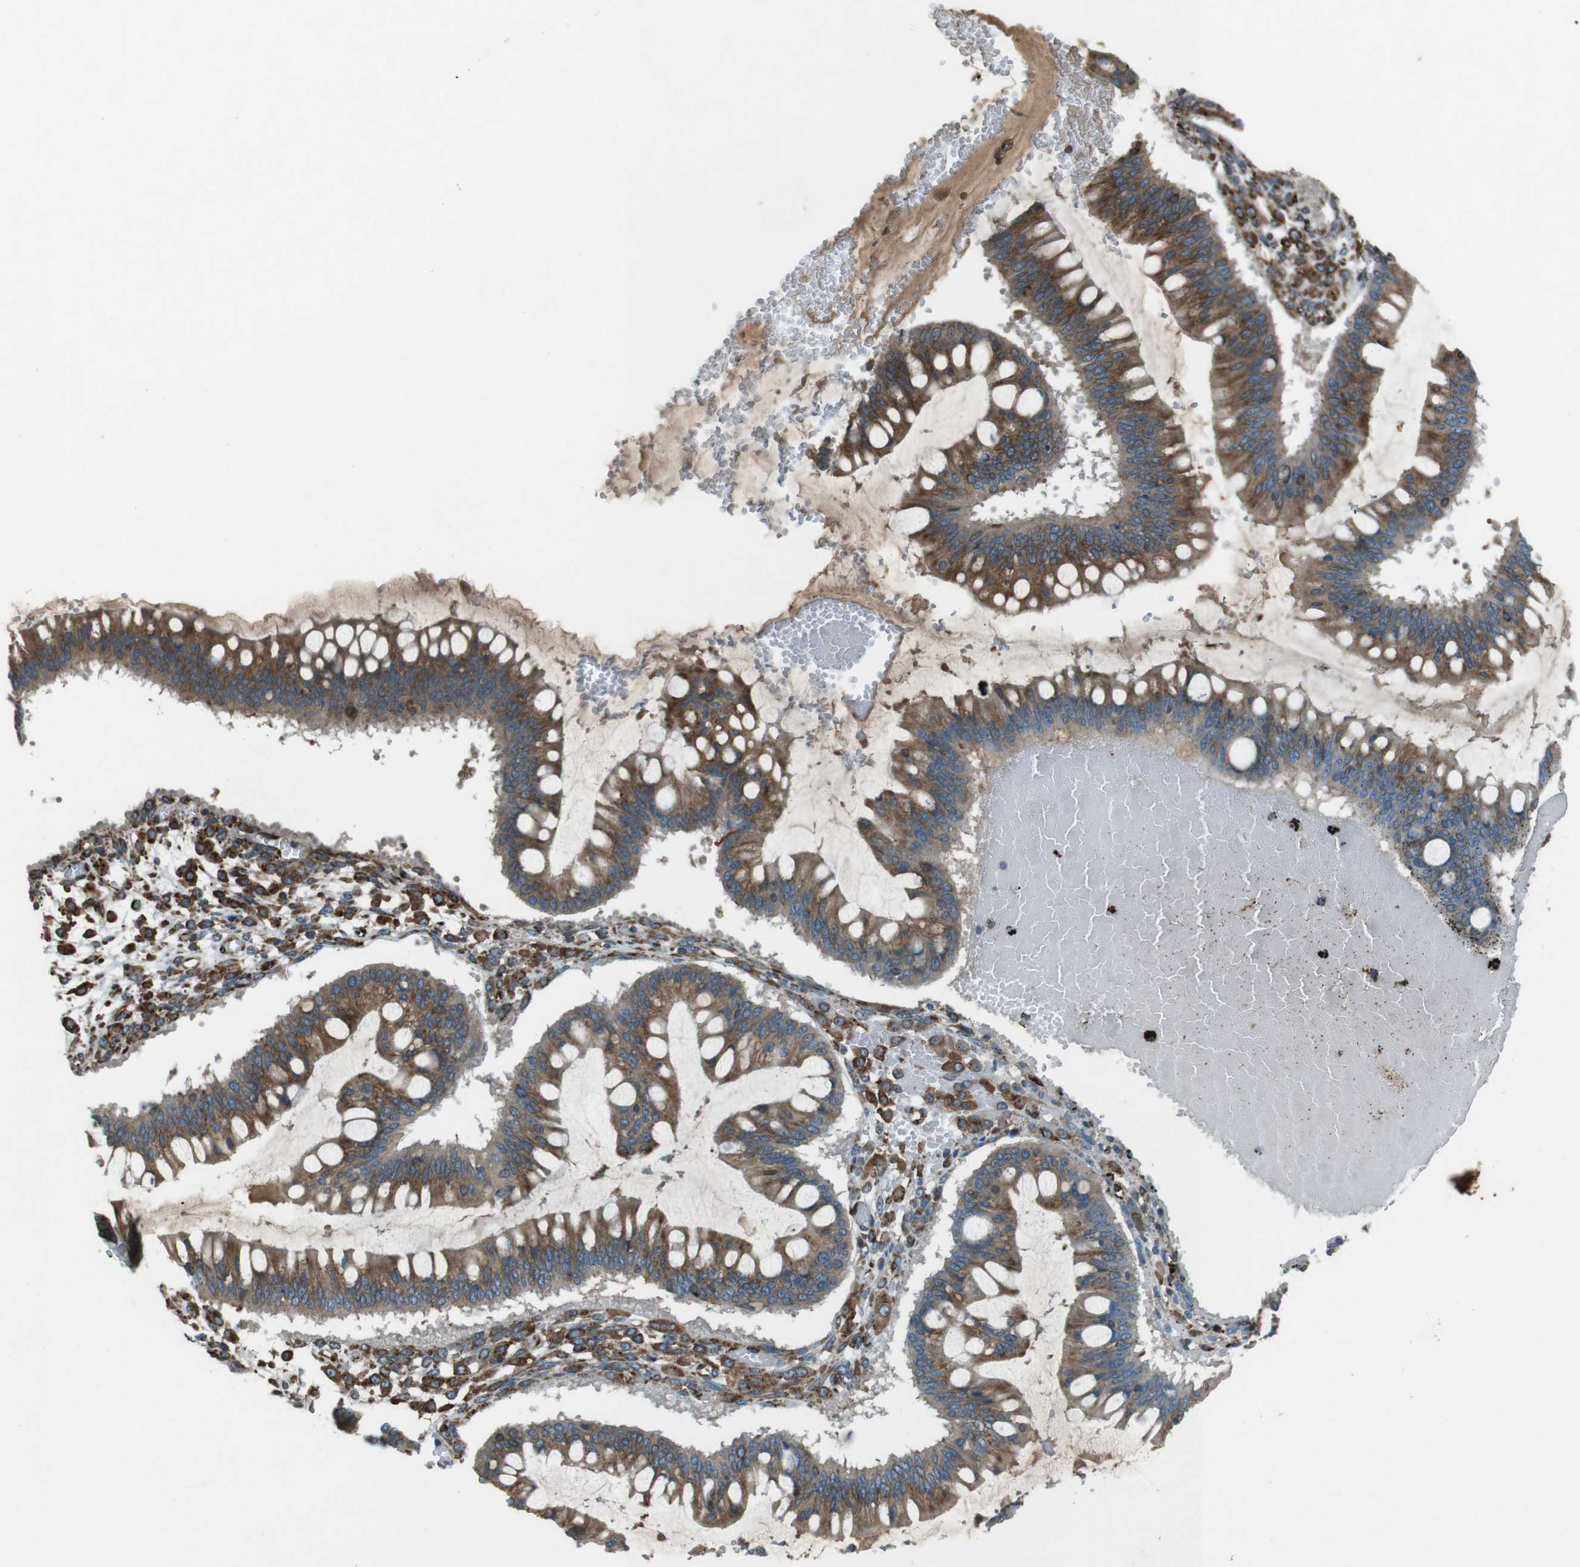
{"staining": {"intensity": "moderate", "quantity": ">75%", "location": "cytoplasmic/membranous"}, "tissue": "ovarian cancer", "cell_type": "Tumor cells", "image_type": "cancer", "snomed": [{"axis": "morphology", "description": "Cystadenocarcinoma, mucinous, NOS"}, {"axis": "topography", "description": "Ovary"}], "caption": "Ovarian cancer (mucinous cystadenocarcinoma) stained with a brown dye shows moderate cytoplasmic/membranous positive staining in about >75% of tumor cells.", "gene": "KTN1", "patient": {"sex": "female", "age": 73}}